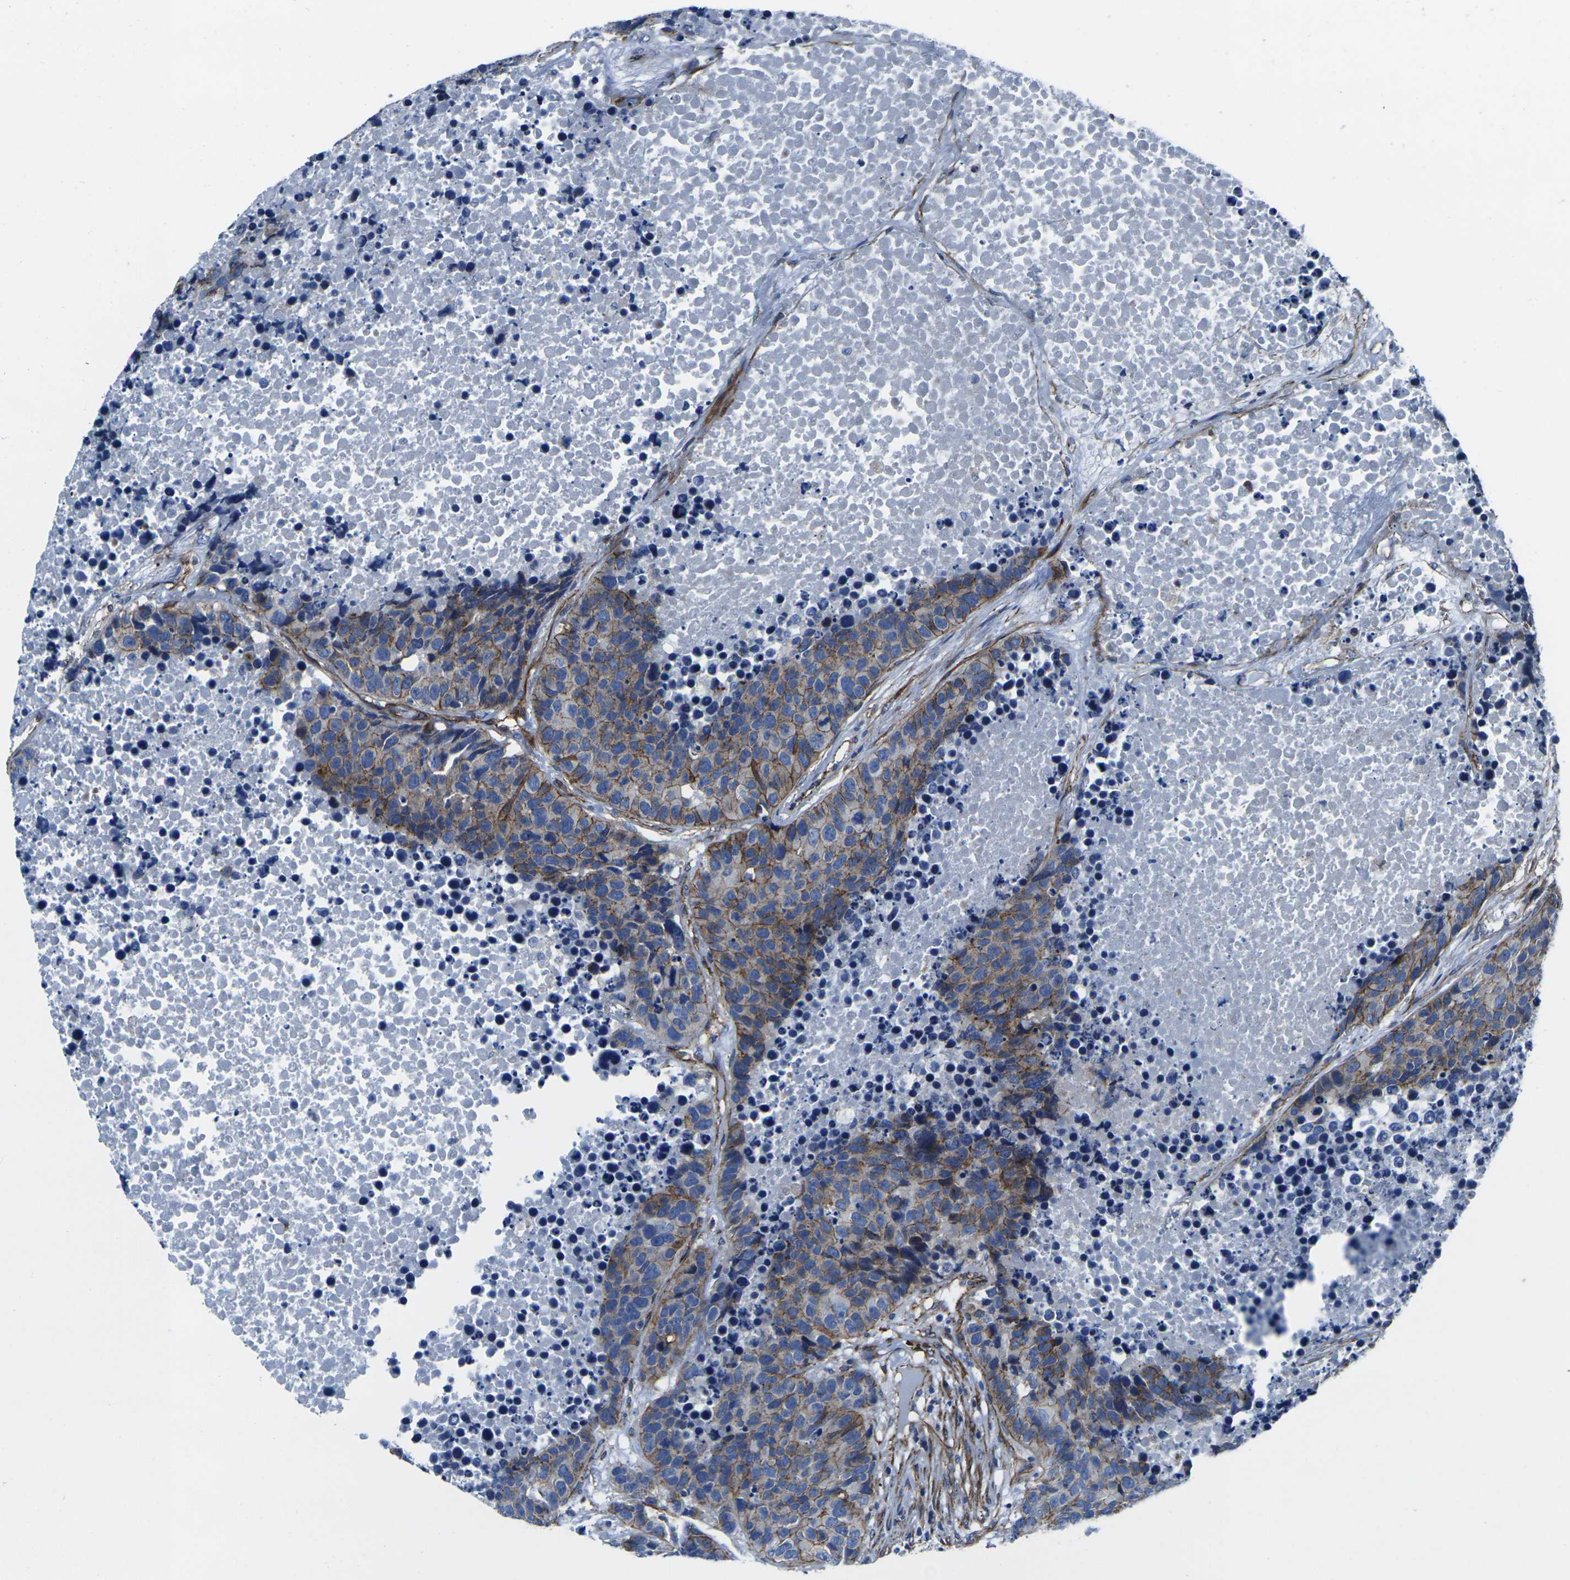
{"staining": {"intensity": "moderate", "quantity": "25%-75%", "location": "cytoplasmic/membranous"}, "tissue": "carcinoid", "cell_type": "Tumor cells", "image_type": "cancer", "snomed": [{"axis": "morphology", "description": "Carcinoid, malignant, NOS"}, {"axis": "topography", "description": "Lung"}], "caption": "DAB (3,3'-diaminobenzidine) immunohistochemical staining of carcinoid demonstrates moderate cytoplasmic/membranous protein expression in approximately 25%-75% of tumor cells.", "gene": "NUMB", "patient": {"sex": "male", "age": 60}}